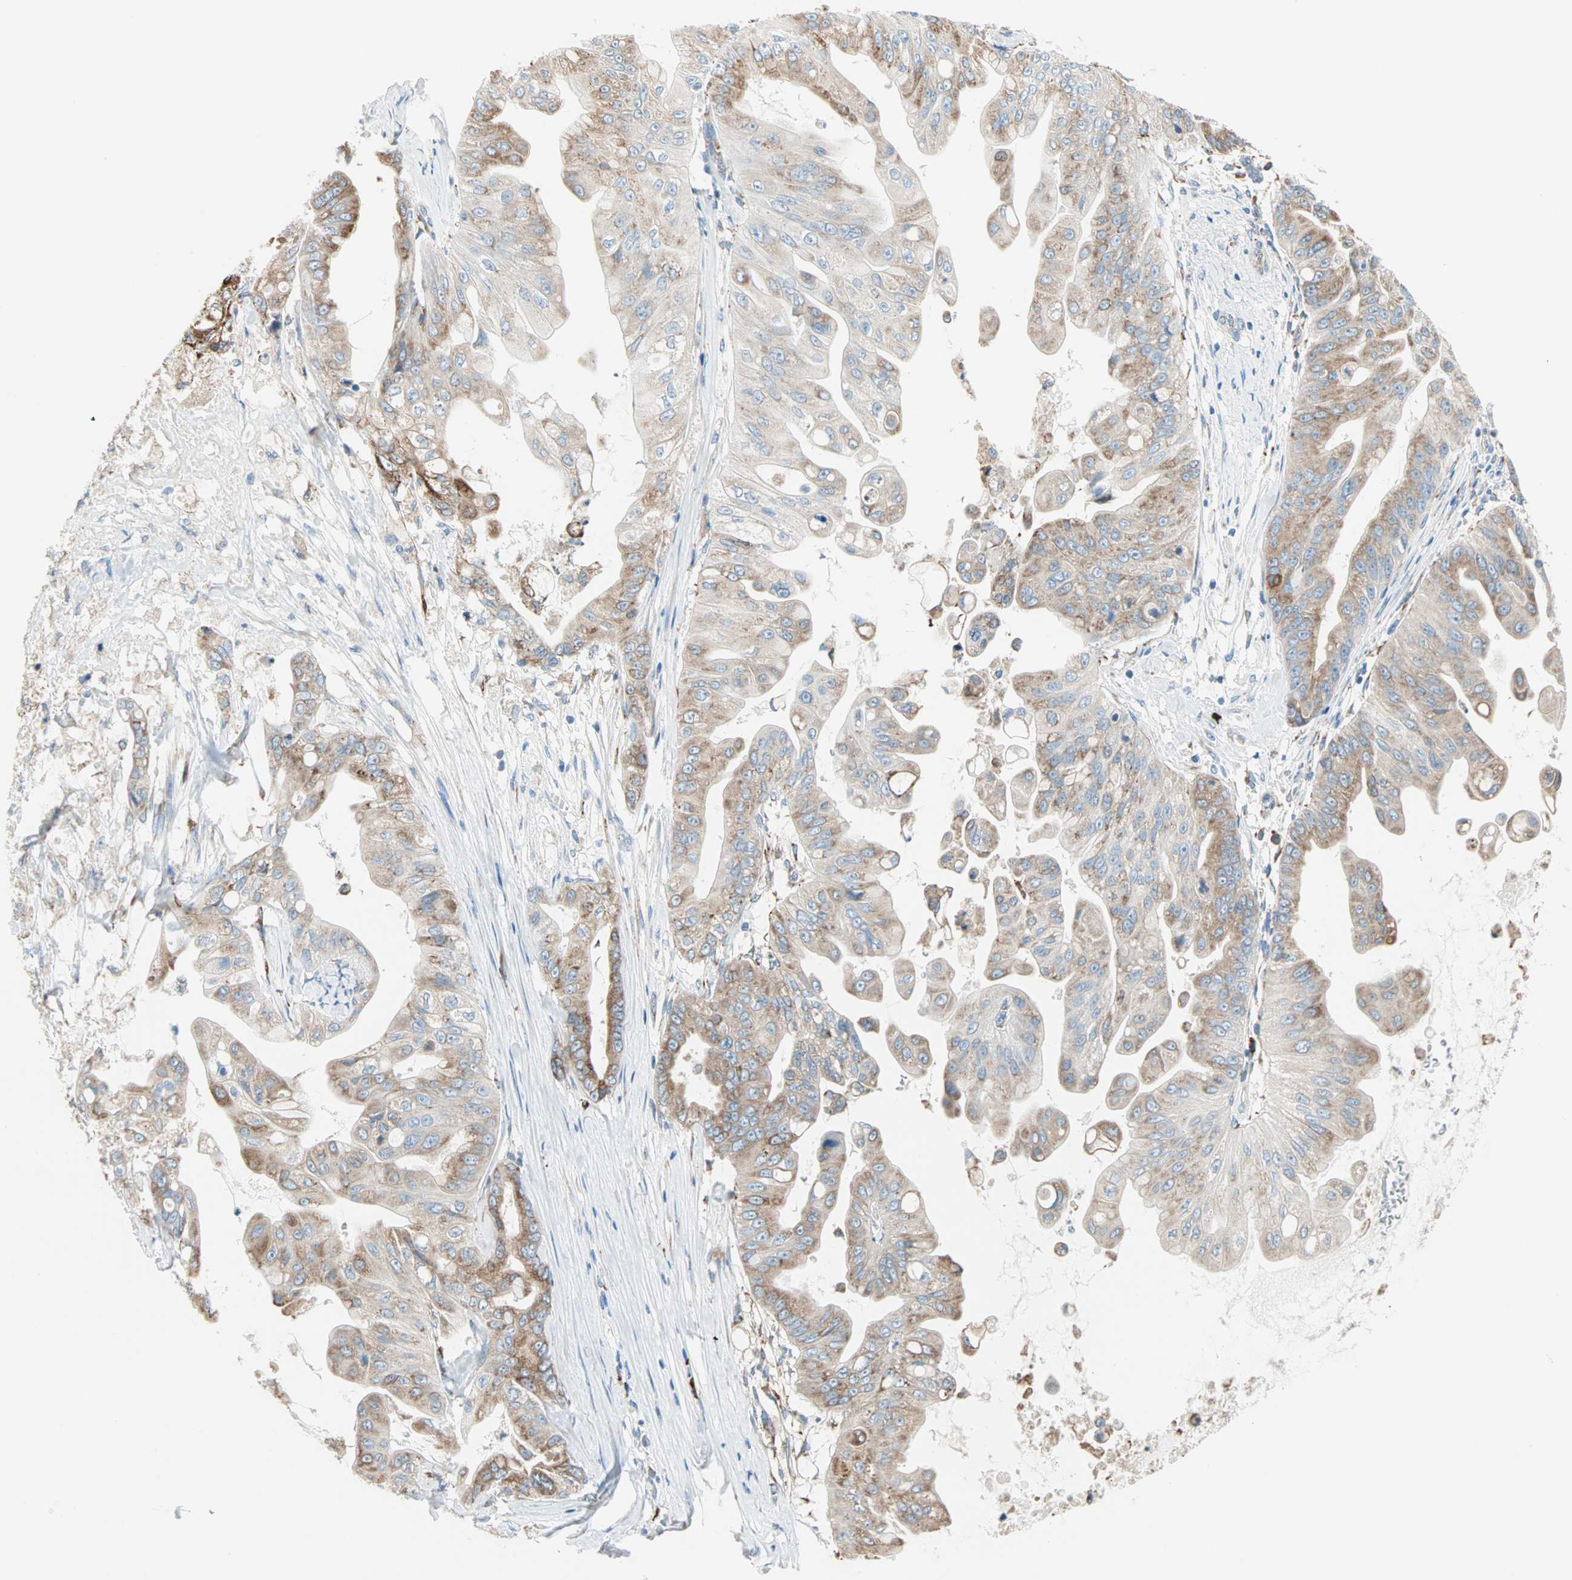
{"staining": {"intensity": "moderate", "quantity": ">75%", "location": "cytoplasmic/membranous"}, "tissue": "pancreatic cancer", "cell_type": "Tumor cells", "image_type": "cancer", "snomed": [{"axis": "morphology", "description": "Adenocarcinoma, NOS"}, {"axis": "topography", "description": "Pancreas"}], "caption": "A brown stain highlights moderate cytoplasmic/membranous expression of a protein in human pancreatic cancer tumor cells.", "gene": "PLCXD1", "patient": {"sex": "female", "age": 75}}